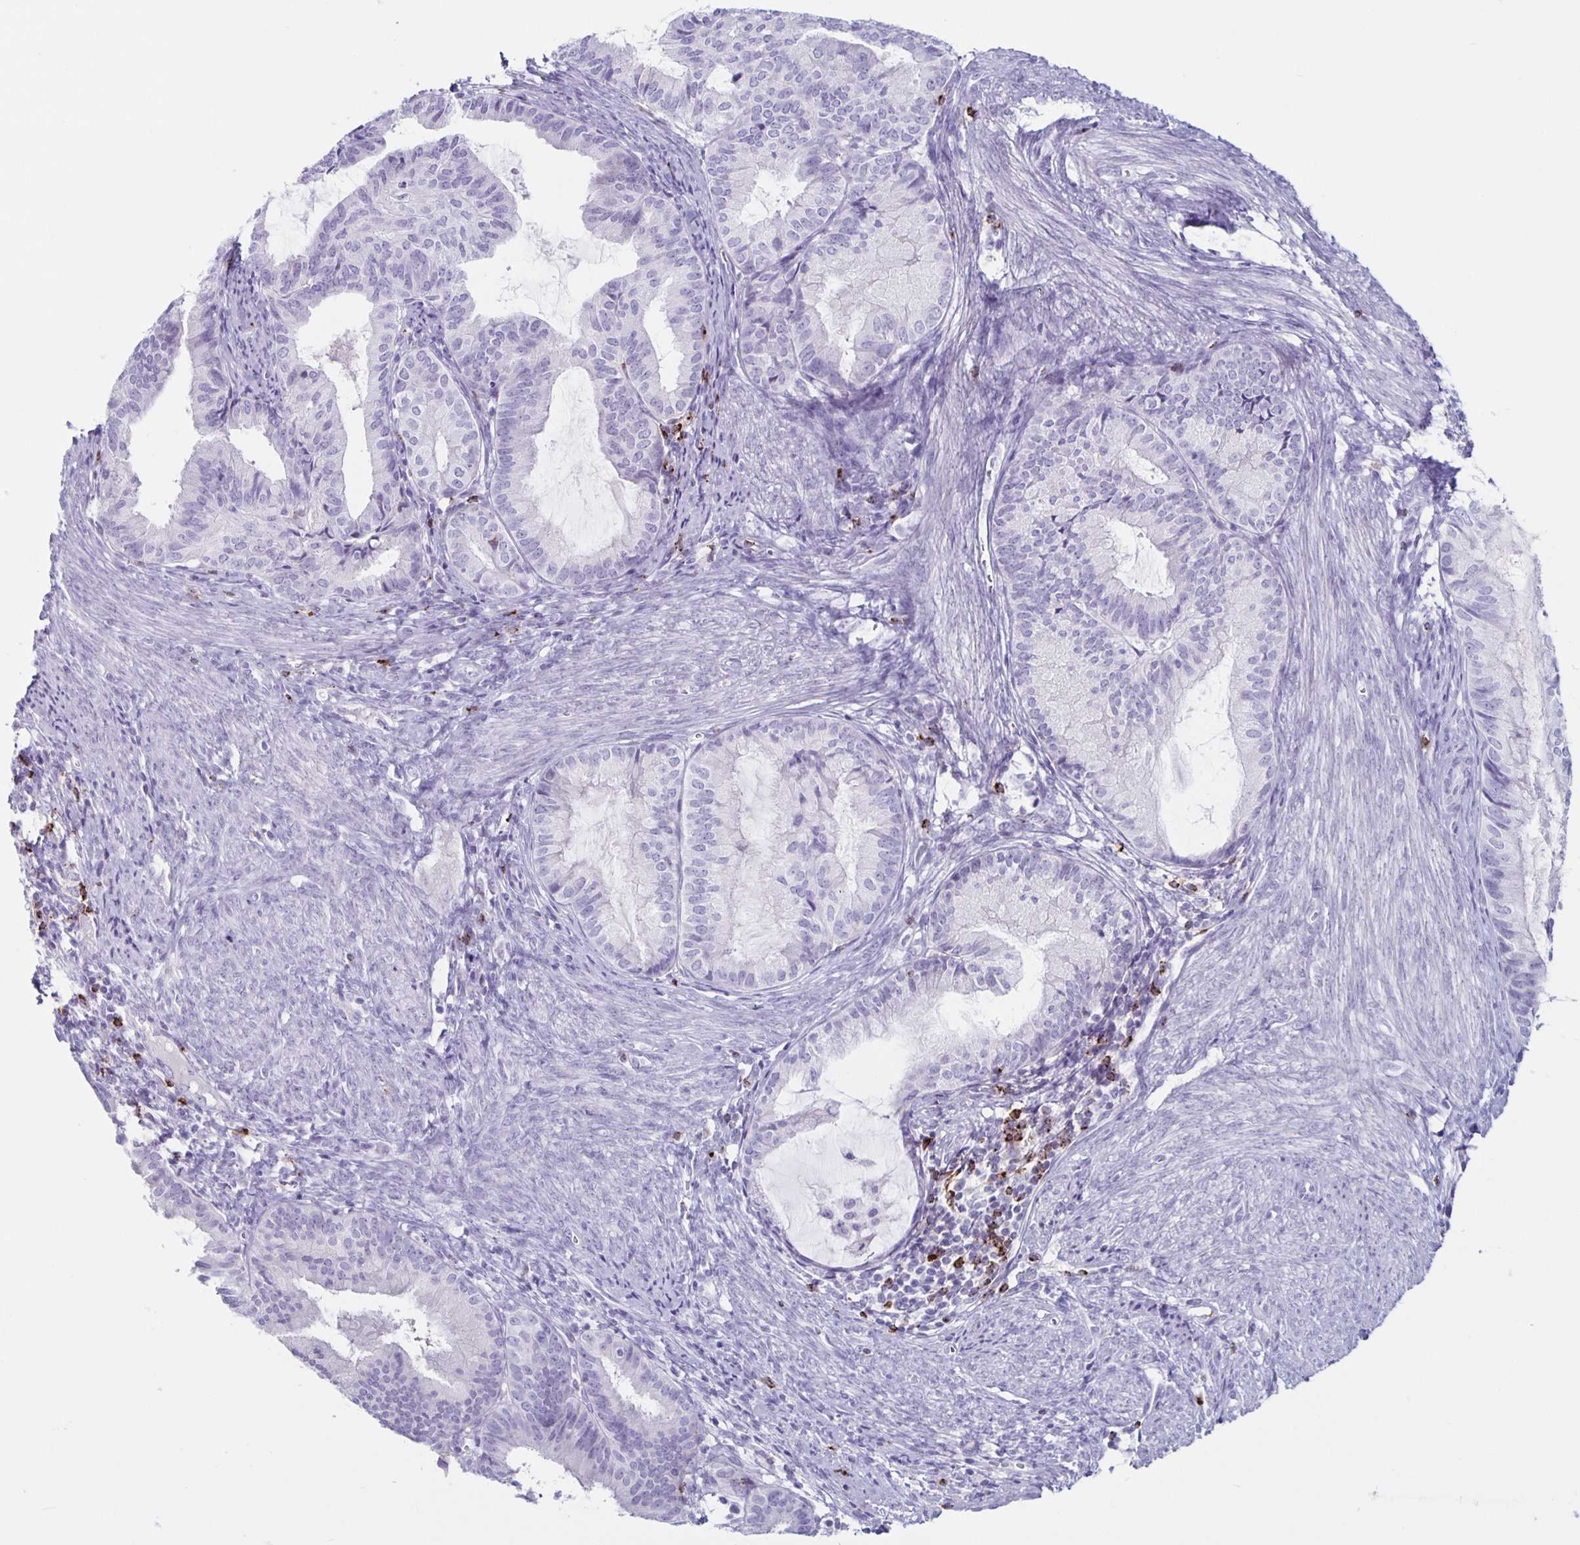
{"staining": {"intensity": "negative", "quantity": "none", "location": "none"}, "tissue": "endometrial cancer", "cell_type": "Tumor cells", "image_type": "cancer", "snomed": [{"axis": "morphology", "description": "Adenocarcinoma, NOS"}, {"axis": "topography", "description": "Endometrium"}], "caption": "An IHC photomicrograph of adenocarcinoma (endometrial) is shown. There is no staining in tumor cells of adenocarcinoma (endometrial).", "gene": "GZMK", "patient": {"sex": "female", "age": 86}}